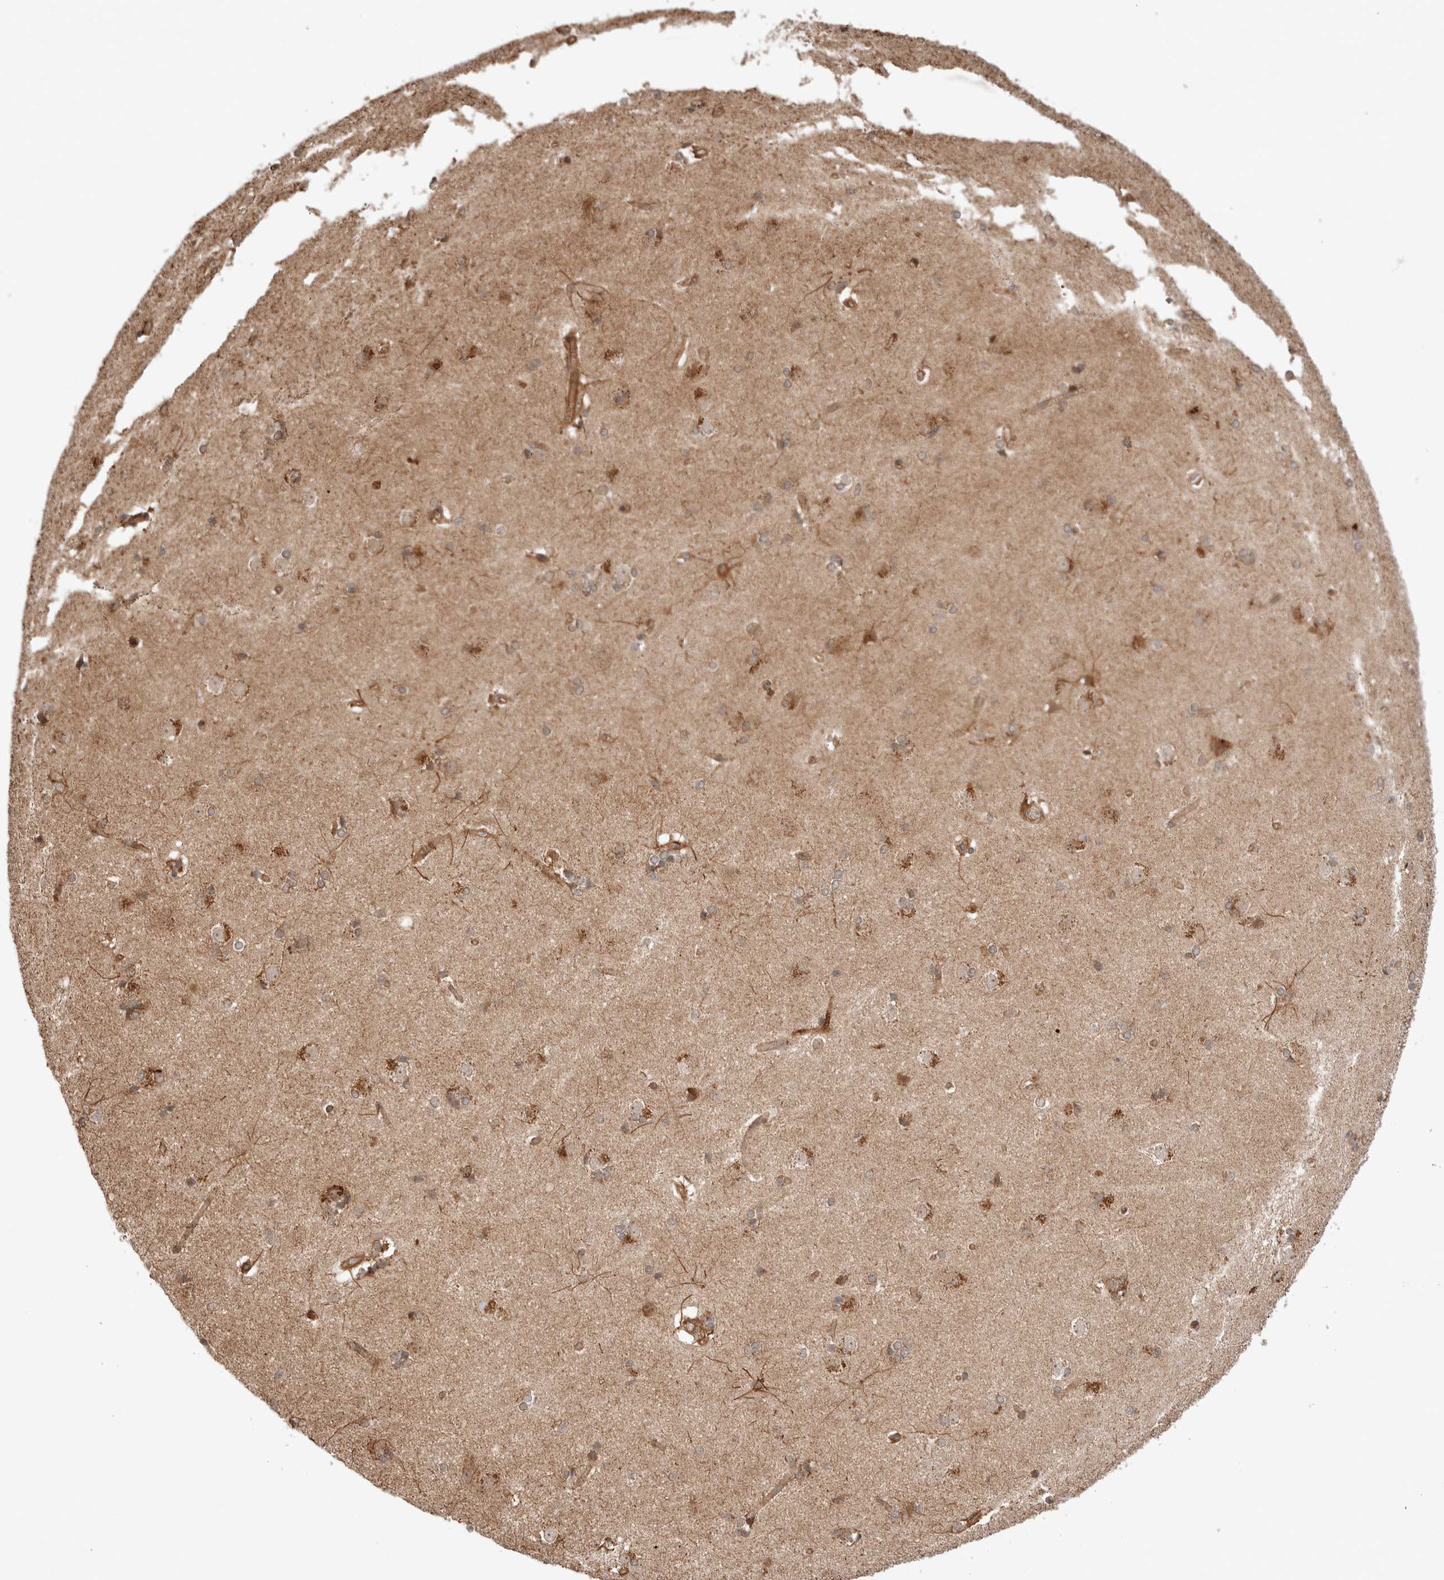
{"staining": {"intensity": "moderate", "quantity": ">75%", "location": "cytoplasmic/membranous"}, "tissue": "caudate", "cell_type": "Glial cells", "image_type": "normal", "snomed": [{"axis": "morphology", "description": "Normal tissue, NOS"}, {"axis": "topography", "description": "Lateral ventricle wall"}], "caption": "Caudate was stained to show a protein in brown. There is medium levels of moderate cytoplasmic/membranous expression in approximately >75% of glial cells. (brown staining indicates protein expression, while blue staining denotes nuclei).", "gene": "ZNF649", "patient": {"sex": "female", "age": 19}}